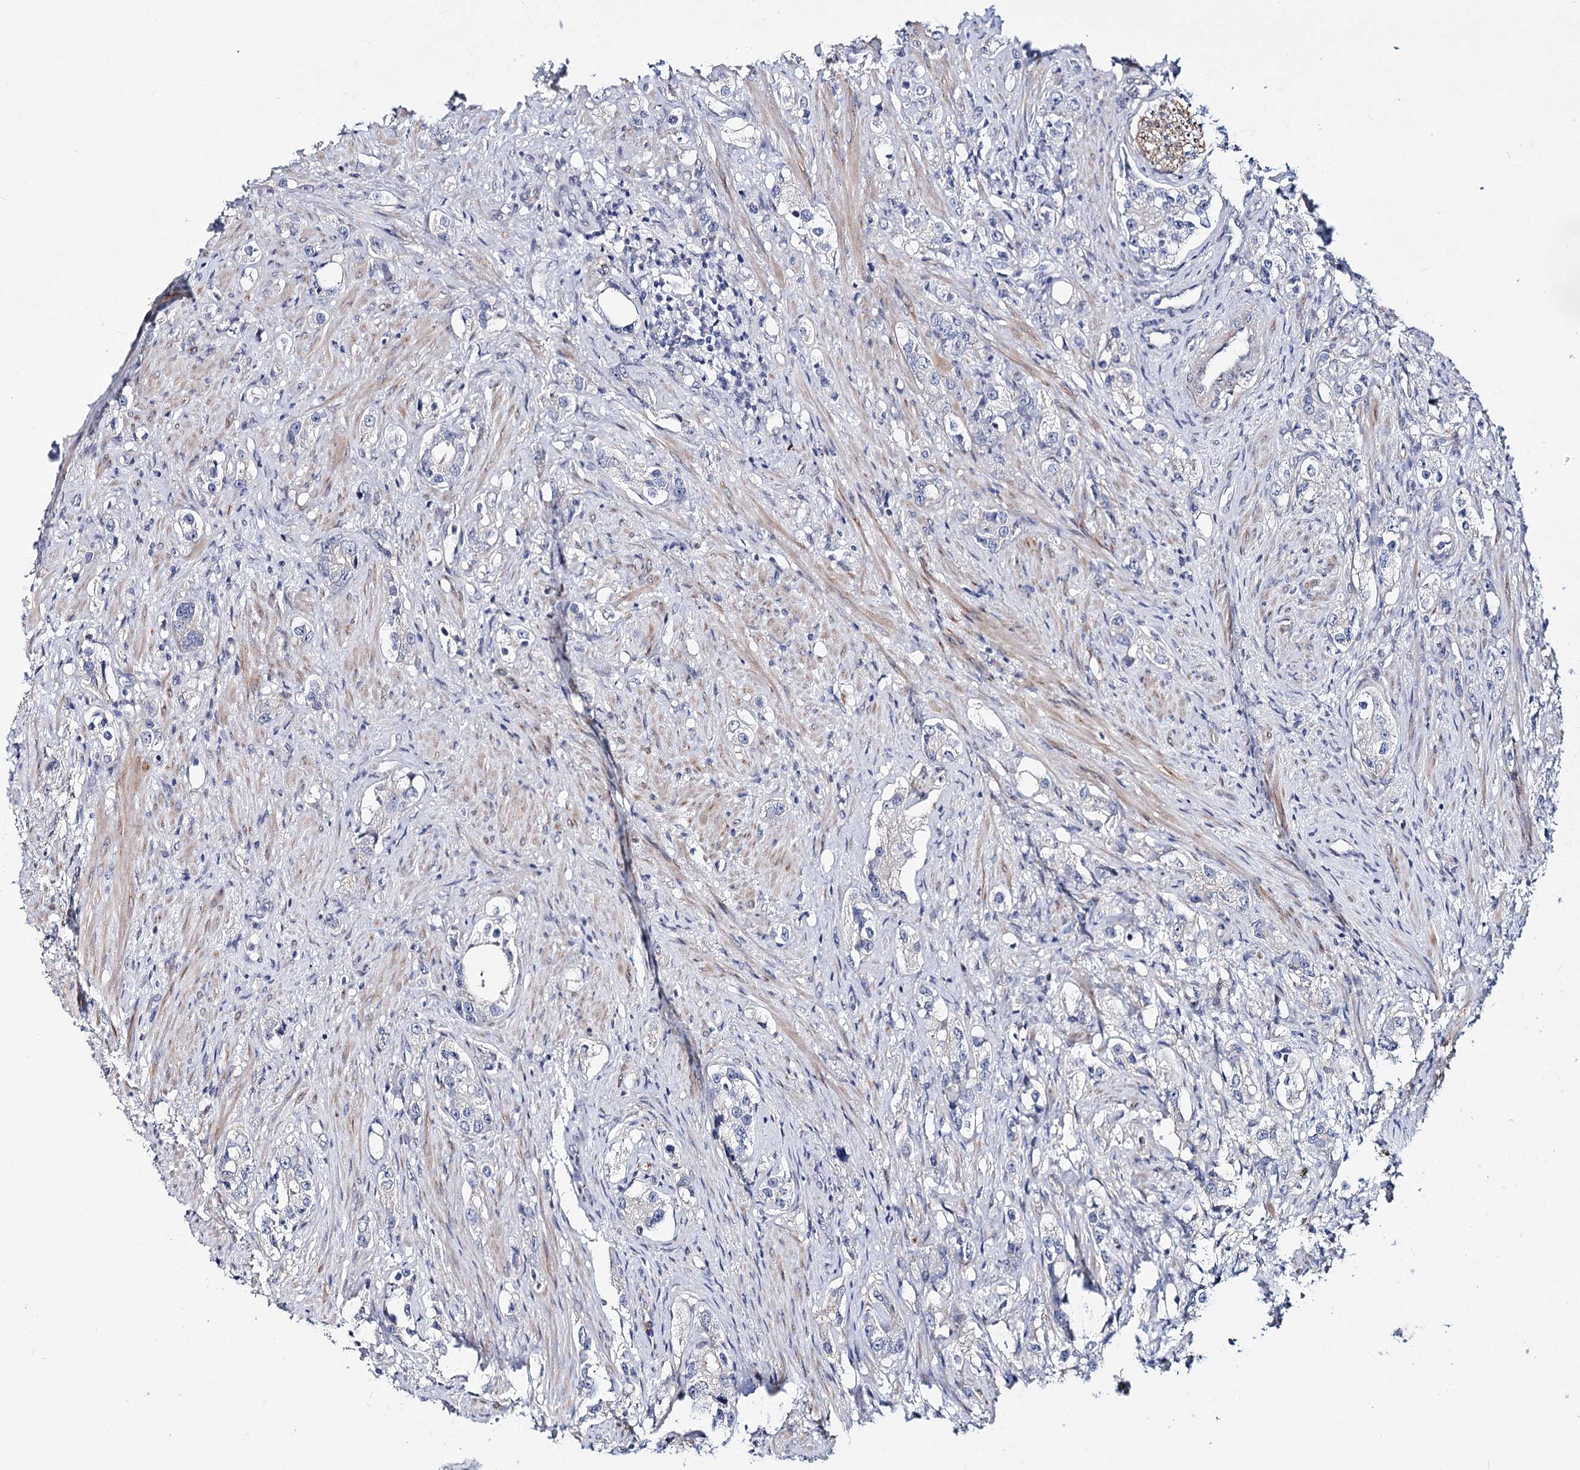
{"staining": {"intensity": "negative", "quantity": "none", "location": "none"}, "tissue": "prostate cancer", "cell_type": "Tumor cells", "image_type": "cancer", "snomed": [{"axis": "morphology", "description": "Adenocarcinoma, High grade"}, {"axis": "topography", "description": "Prostate"}], "caption": "Prostate cancer was stained to show a protein in brown. There is no significant expression in tumor cells. The staining was performed using DAB (3,3'-diaminobenzidine) to visualize the protein expression in brown, while the nuclei were stained in blue with hematoxylin (Magnification: 20x).", "gene": "TEX12", "patient": {"sex": "male", "age": 63}}